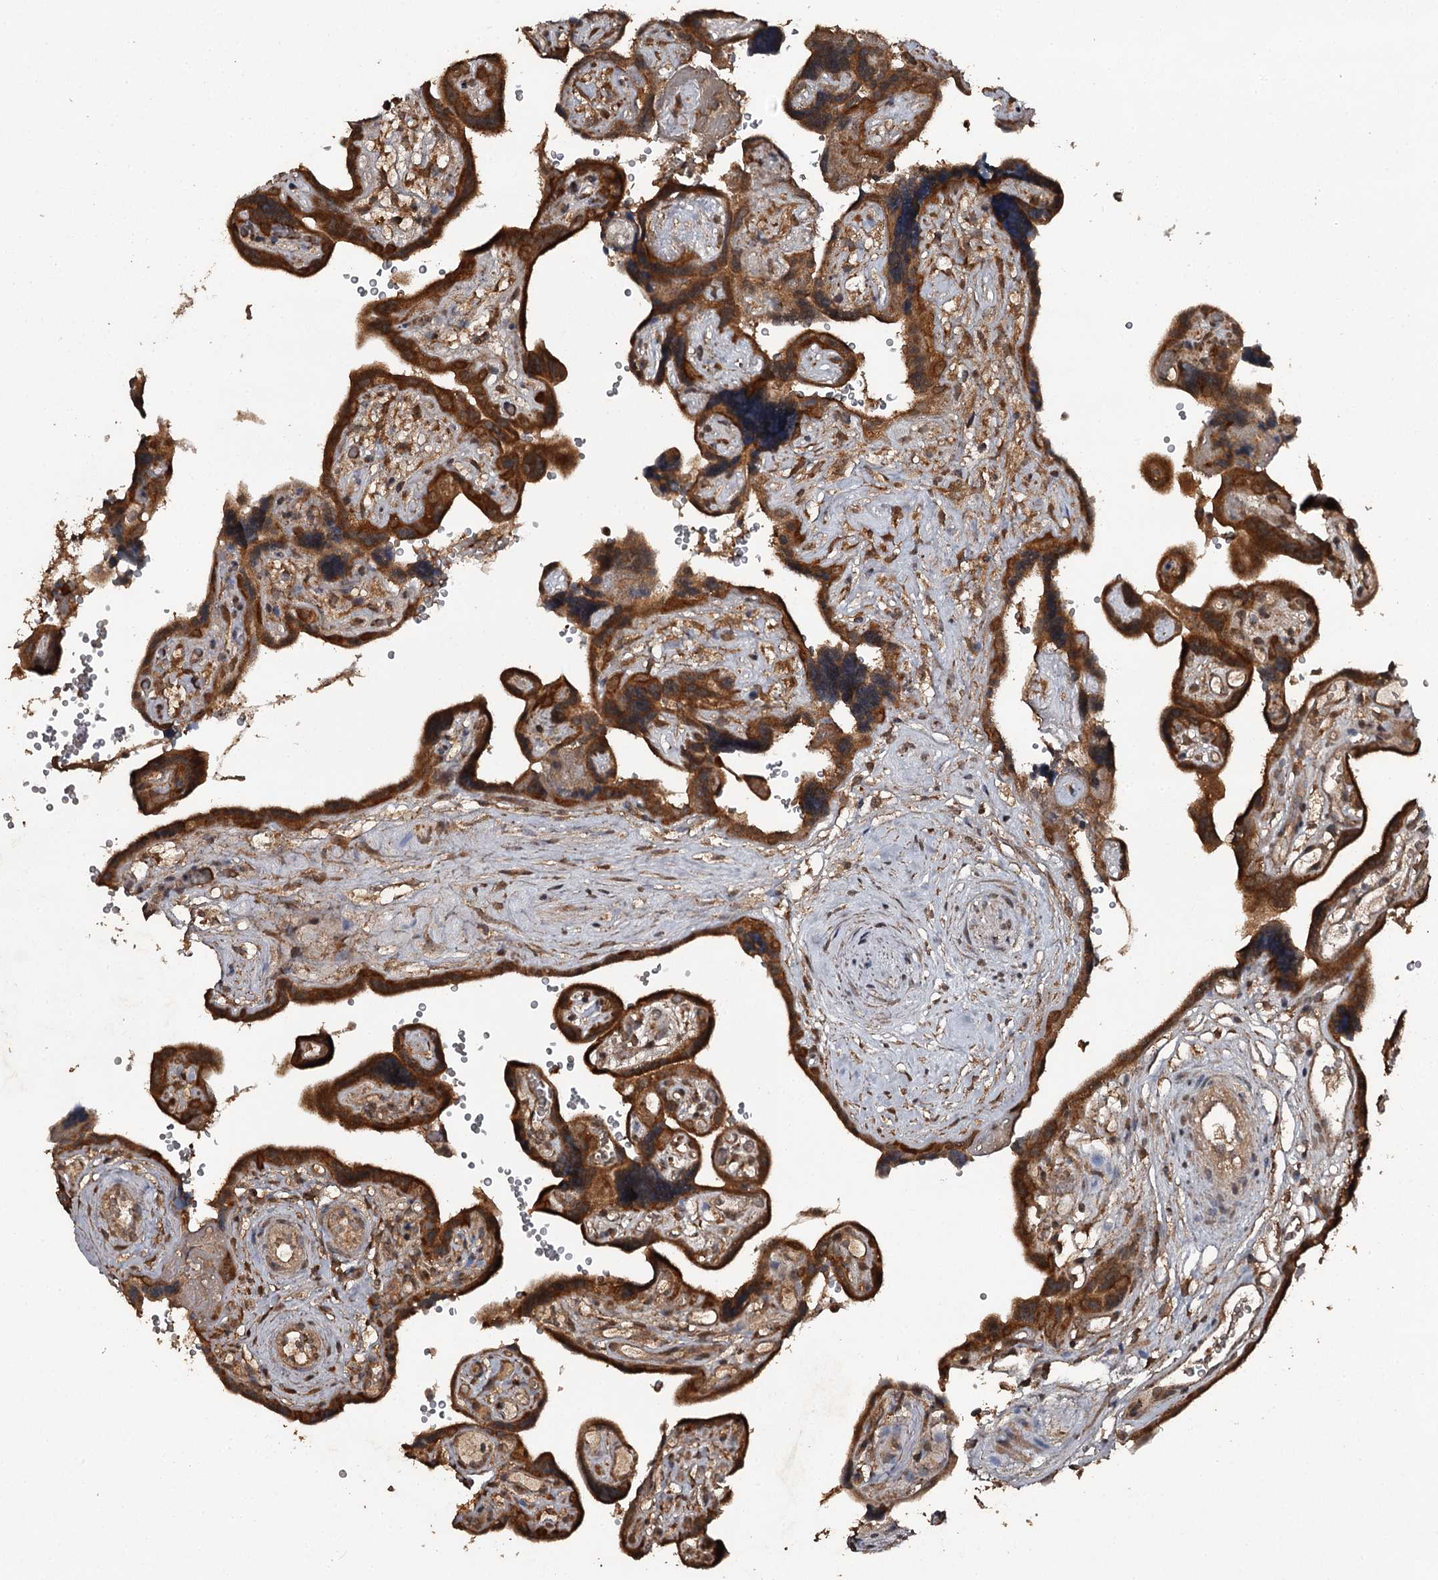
{"staining": {"intensity": "strong", "quantity": ">75%", "location": "cytoplasmic/membranous,nuclear"}, "tissue": "placenta", "cell_type": "Decidual cells", "image_type": "normal", "snomed": [{"axis": "morphology", "description": "Normal tissue, NOS"}, {"axis": "topography", "description": "Placenta"}], "caption": "Placenta stained with DAB immunohistochemistry shows high levels of strong cytoplasmic/membranous,nuclear expression in about >75% of decidual cells.", "gene": "WIPI1", "patient": {"sex": "female", "age": 30}}